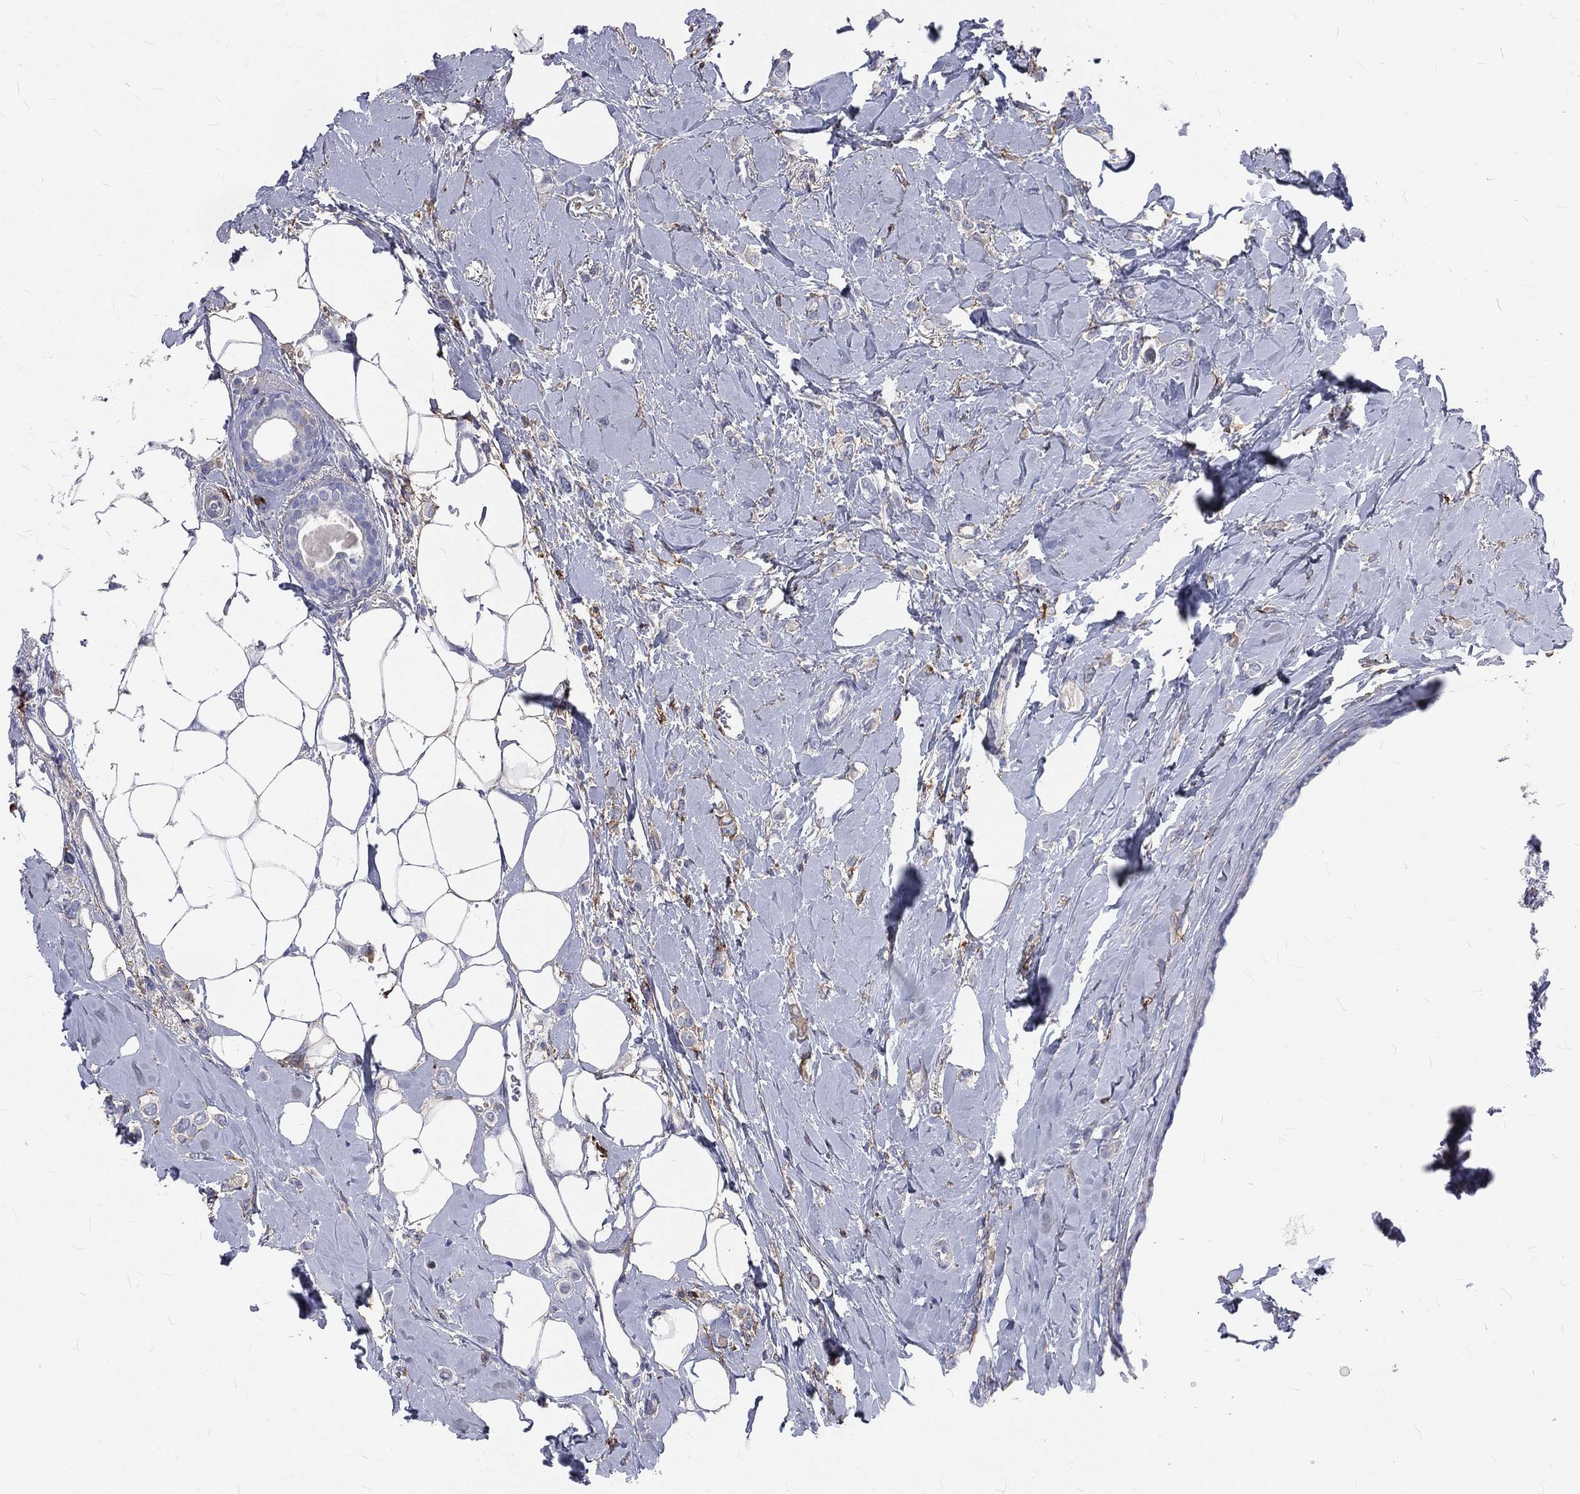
{"staining": {"intensity": "negative", "quantity": "none", "location": "none"}, "tissue": "breast cancer", "cell_type": "Tumor cells", "image_type": "cancer", "snomed": [{"axis": "morphology", "description": "Lobular carcinoma"}, {"axis": "topography", "description": "Breast"}], "caption": "IHC of breast cancer (lobular carcinoma) demonstrates no staining in tumor cells.", "gene": "BASP1", "patient": {"sex": "female", "age": 66}}